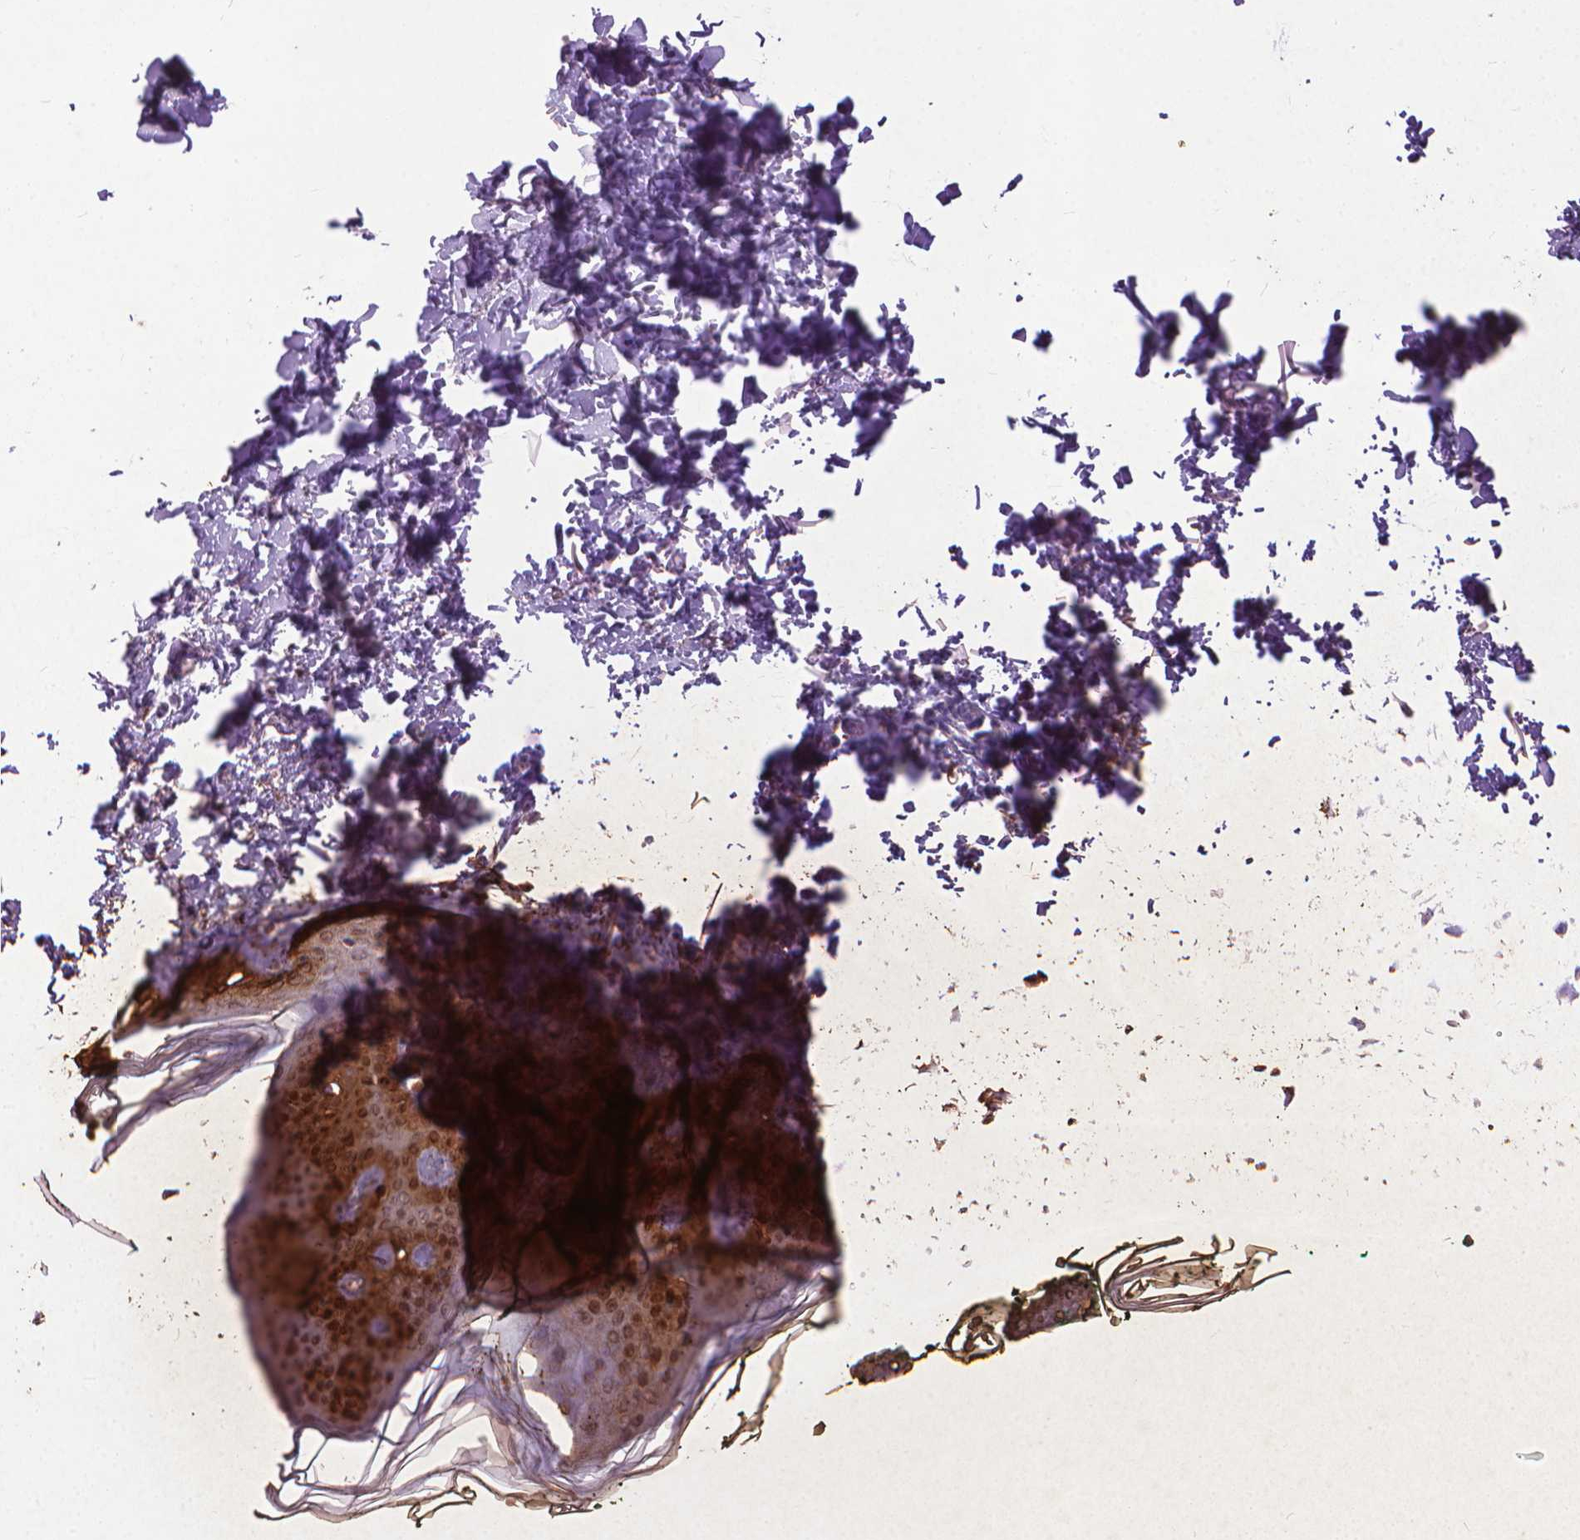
{"staining": {"intensity": "negative", "quantity": "none", "location": "none"}, "tissue": "skin", "cell_type": "Fibroblasts", "image_type": "normal", "snomed": [{"axis": "morphology", "description": "Normal tissue, NOS"}, {"axis": "topography", "description": "Skin"}, {"axis": "topography", "description": "Peripheral nerve tissue"}], "caption": "Immunohistochemistry (IHC) of normal skin shows no staining in fibroblasts.", "gene": "KRT5", "patient": {"sex": "female", "age": 45}}